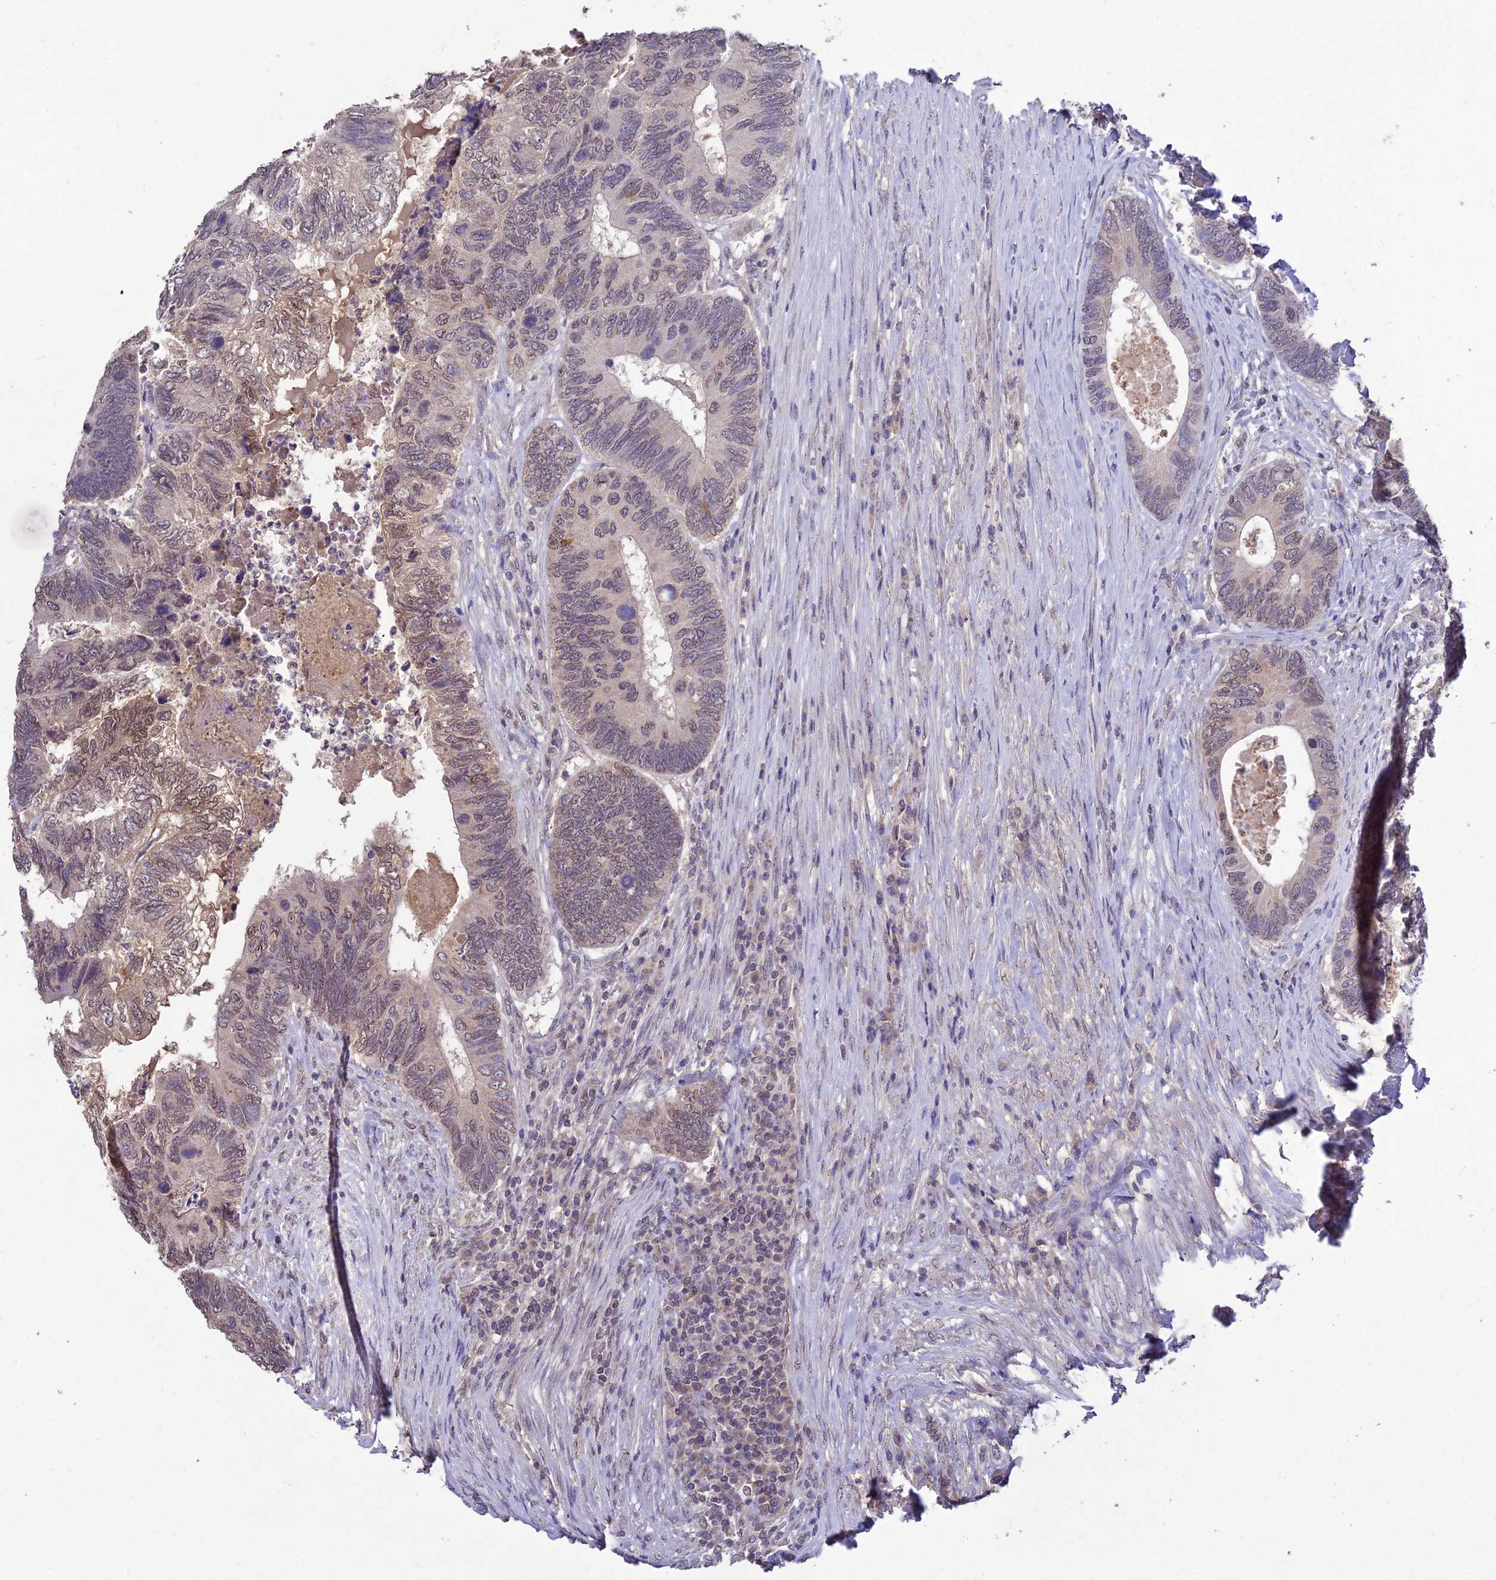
{"staining": {"intensity": "moderate", "quantity": "<25%", "location": "nuclear"}, "tissue": "colorectal cancer", "cell_type": "Tumor cells", "image_type": "cancer", "snomed": [{"axis": "morphology", "description": "Adenocarcinoma, NOS"}, {"axis": "topography", "description": "Colon"}], "caption": "Immunohistochemistry (IHC) image of human colorectal adenocarcinoma stained for a protein (brown), which displays low levels of moderate nuclear expression in about <25% of tumor cells.", "gene": "PGK1", "patient": {"sex": "female", "age": 67}}